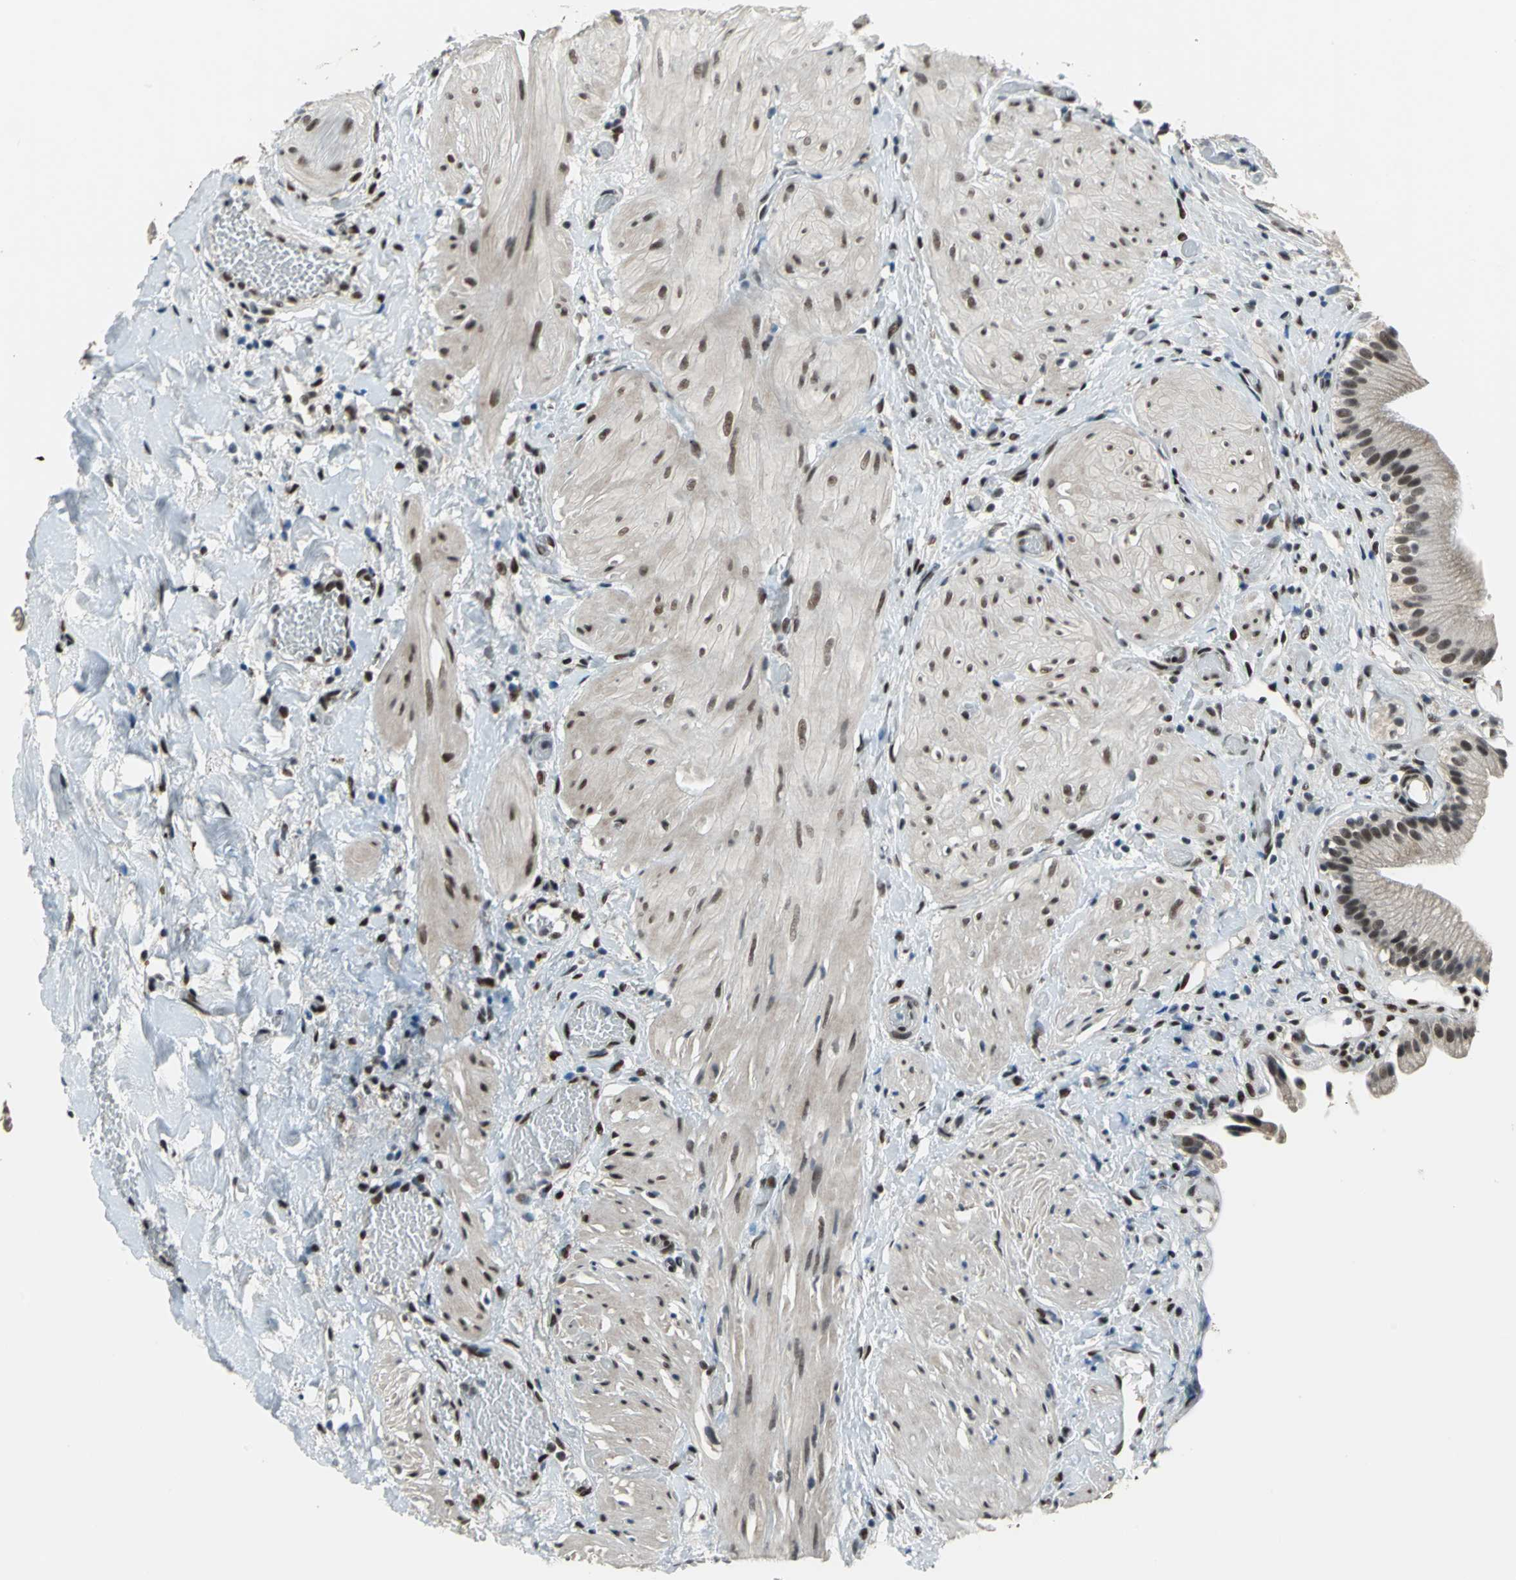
{"staining": {"intensity": "moderate", "quantity": ">75%", "location": "nuclear"}, "tissue": "gallbladder", "cell_type": "Glandular cells", "image_type": "normal", "snomed": [{"axis": "morphology", "description": "Normal tissue, NOS"}, {"axis": "topography", "description": "Gallbladder"}], "caption": "Glandular cells demonstrate medium levels of moderate nuclear expression in approximately >75% of cells in benign human gallbladder. (Stains: DAB (3,3'-diaminobenzidine) in brown, nuclei in blue, Microscopy: brightfield microscopy at high magnification).", "gene": "ELF2", "patient": {"sex": "male", "age": 65}}